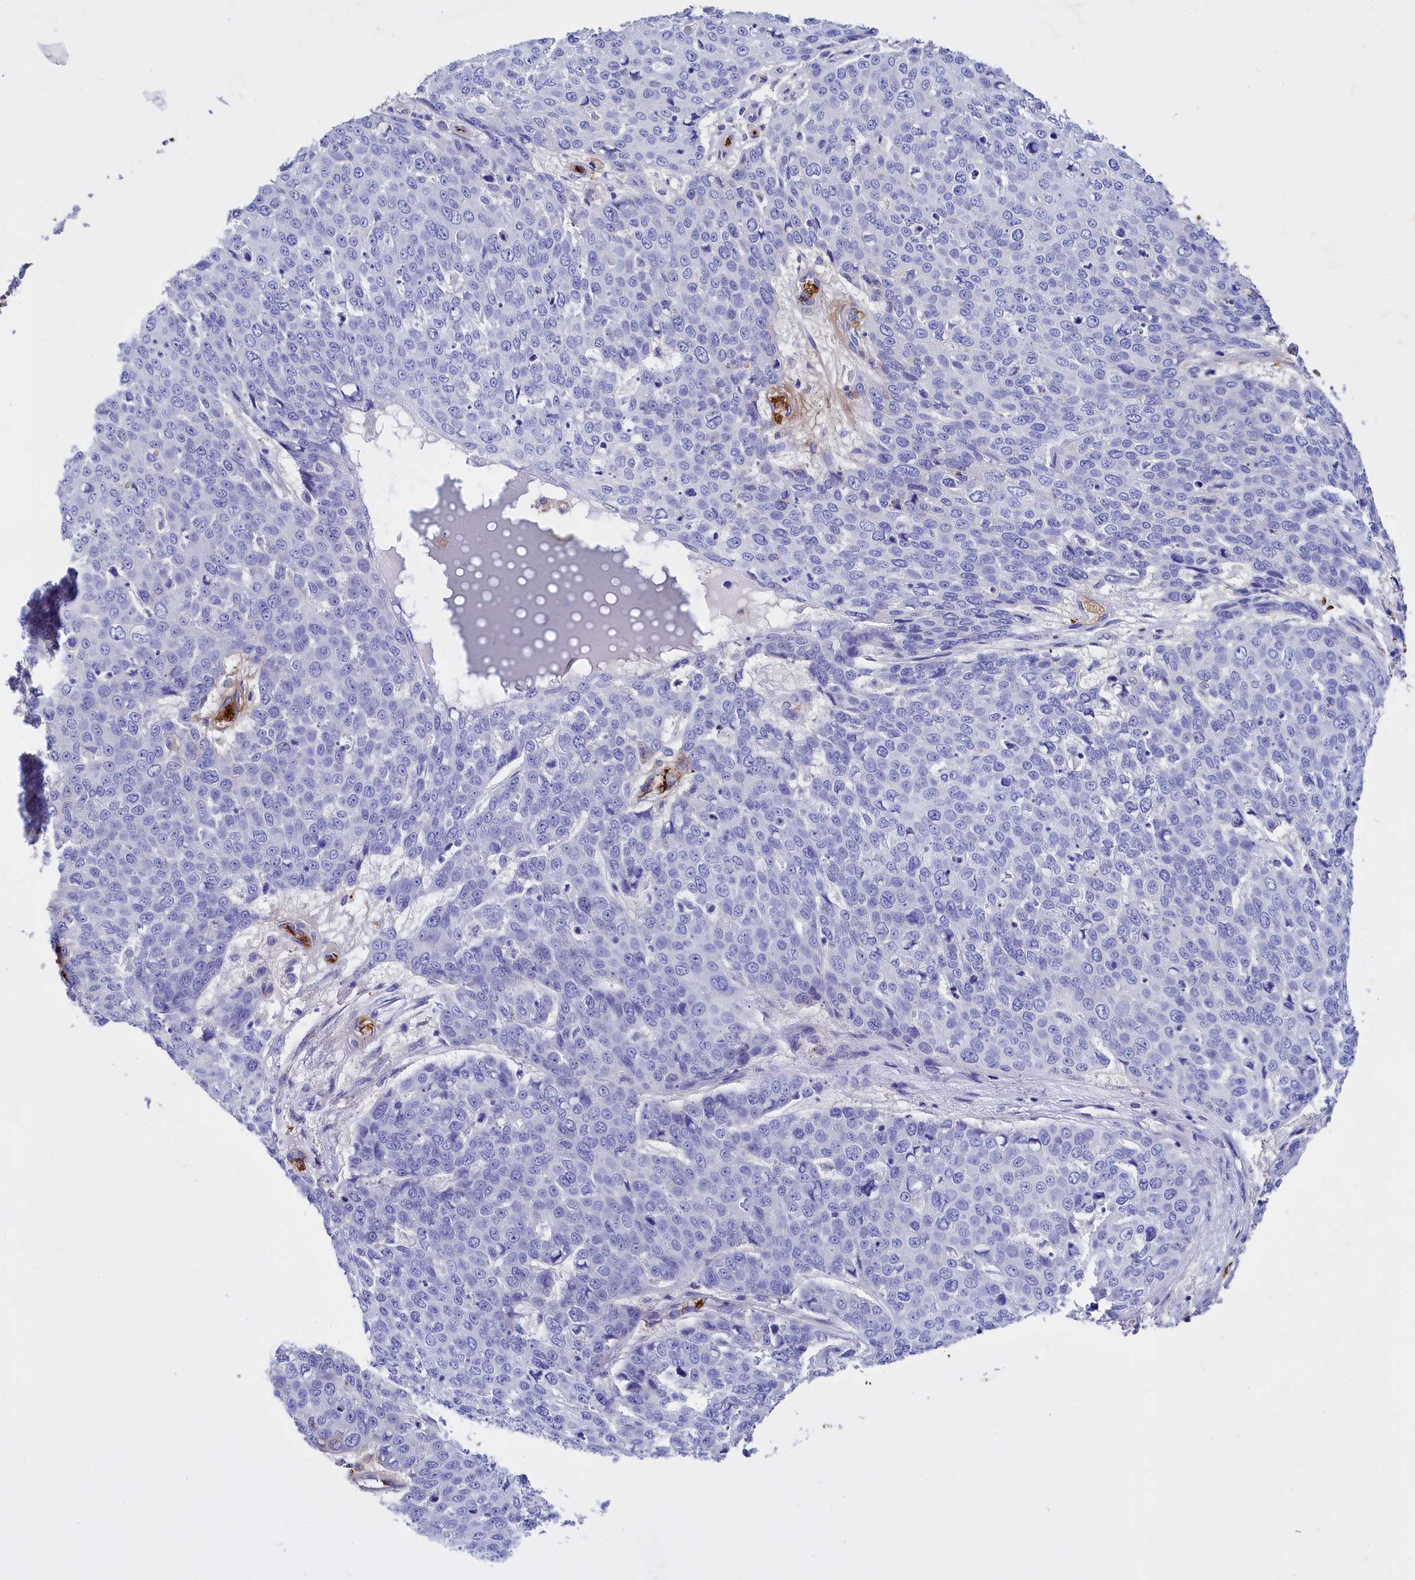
{"staining": {"intensity": "negative", "quantity": "none", "location": "none"}, "tissue": "skin cancer", "cell_type": "Tumor cells", "image_type": "cancer", "snomed": [{"axis": "morphology", "description": "Squamous cell carcinoma, NOS"}, {"axis": "topography", "description": "Skin"}], "caption": "DAB immunohistochemical staining of squamous cell carcinoma (skin) shows no significant staining in tumor cells.", "gene": "RPUSD3", "patient": {"sex": "male", "age": 71}}